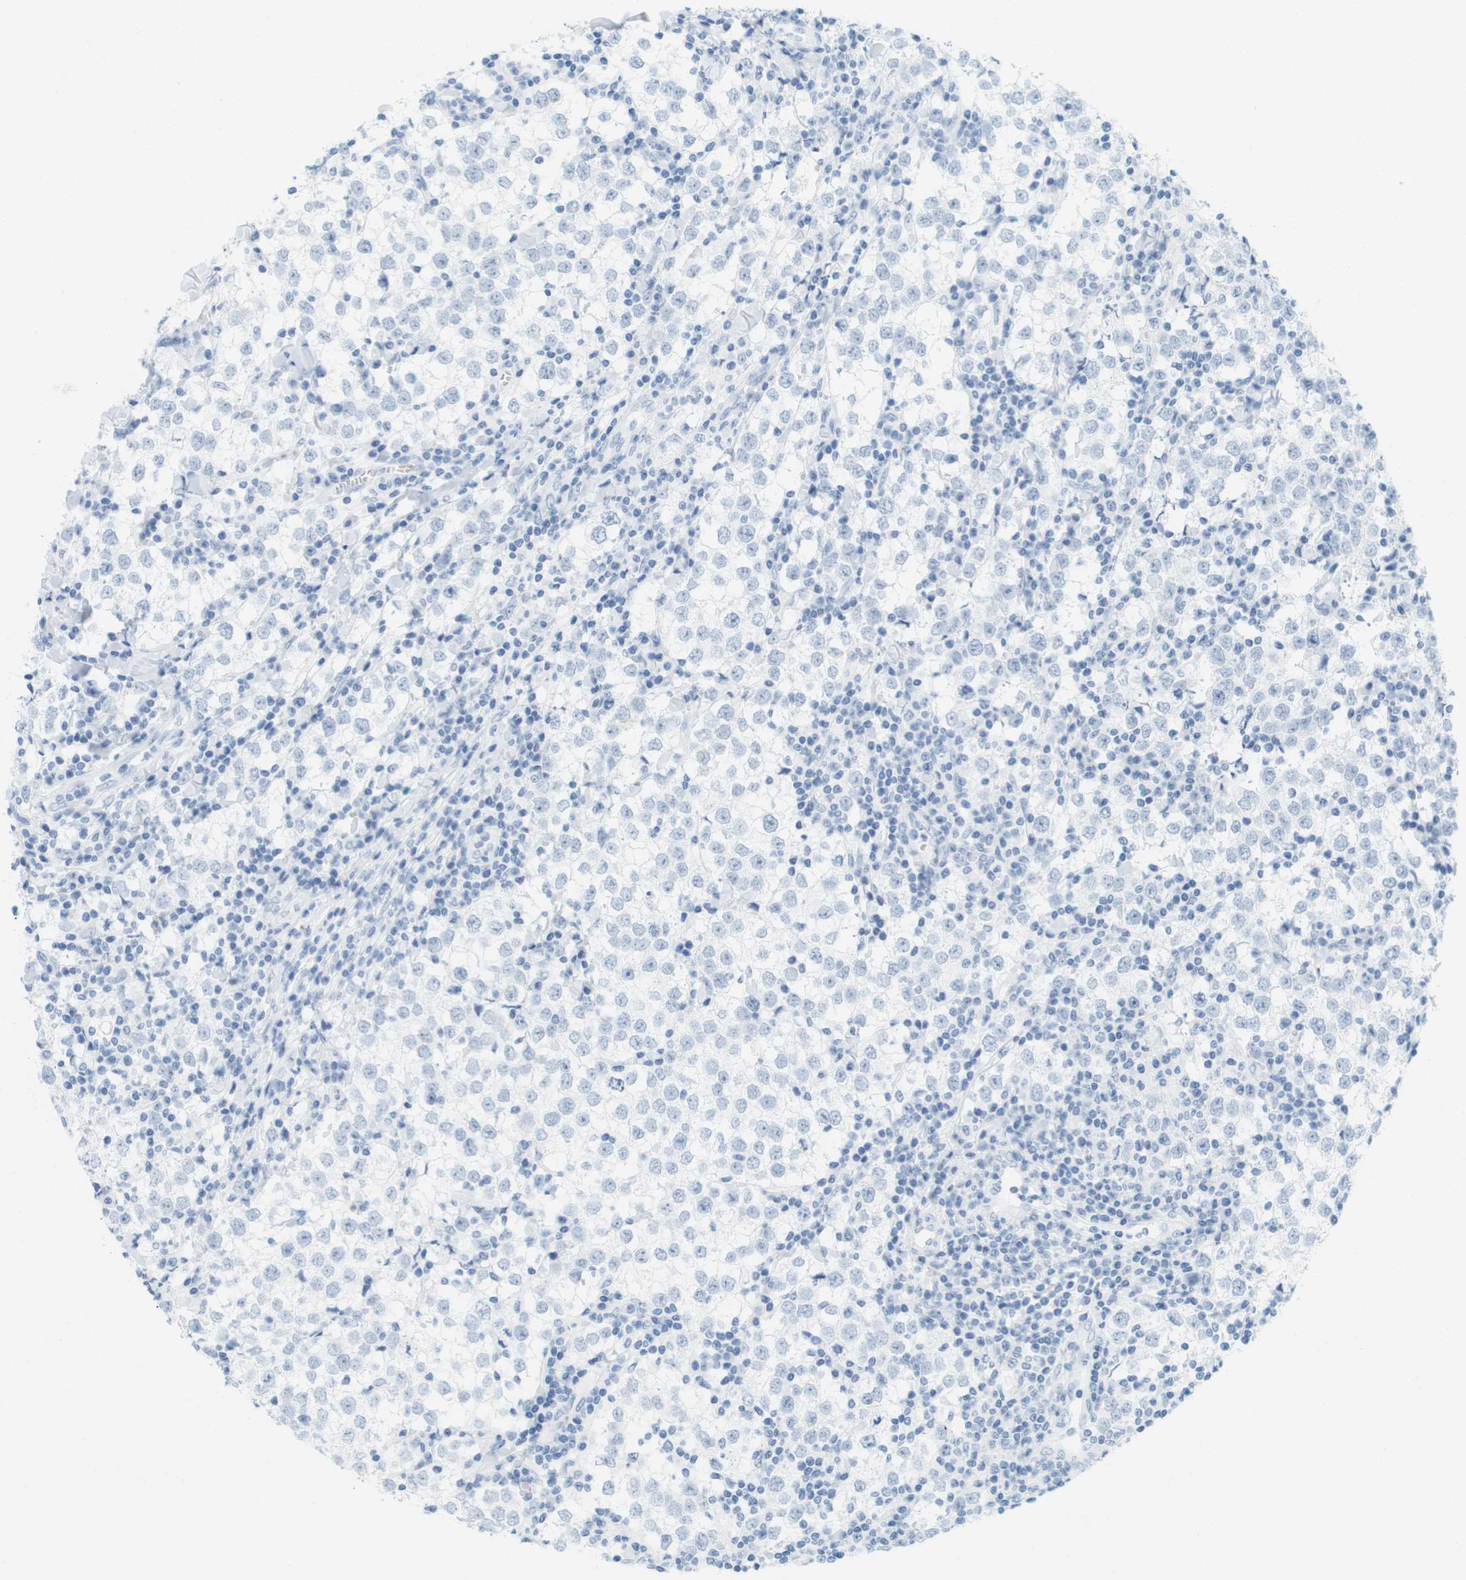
{"staining": {"intensity": "negative", "quantity": "none", "location": "none"}, "tissue": "testis cancer", "cell_type": "Tumor cells", "image_type": "cancer", "snomed": [{"axis": "morphology", "description": "Seminoma, NOS"}, {"axis": "morphology", "description": "Carcinoma, Embryonal, NOS"}, {"axis": "topography", "description": "Testis"}], "caption": "Immunohistochemistry (IHC) micrograph of neoplastic tissue: human testis cancer (embryonal carcinoma) stained with DAB demonstrates no significant protein positivity in tumor cells.", "gene": "TNNT2", "patient": {"sex": "male", "age": 36}}